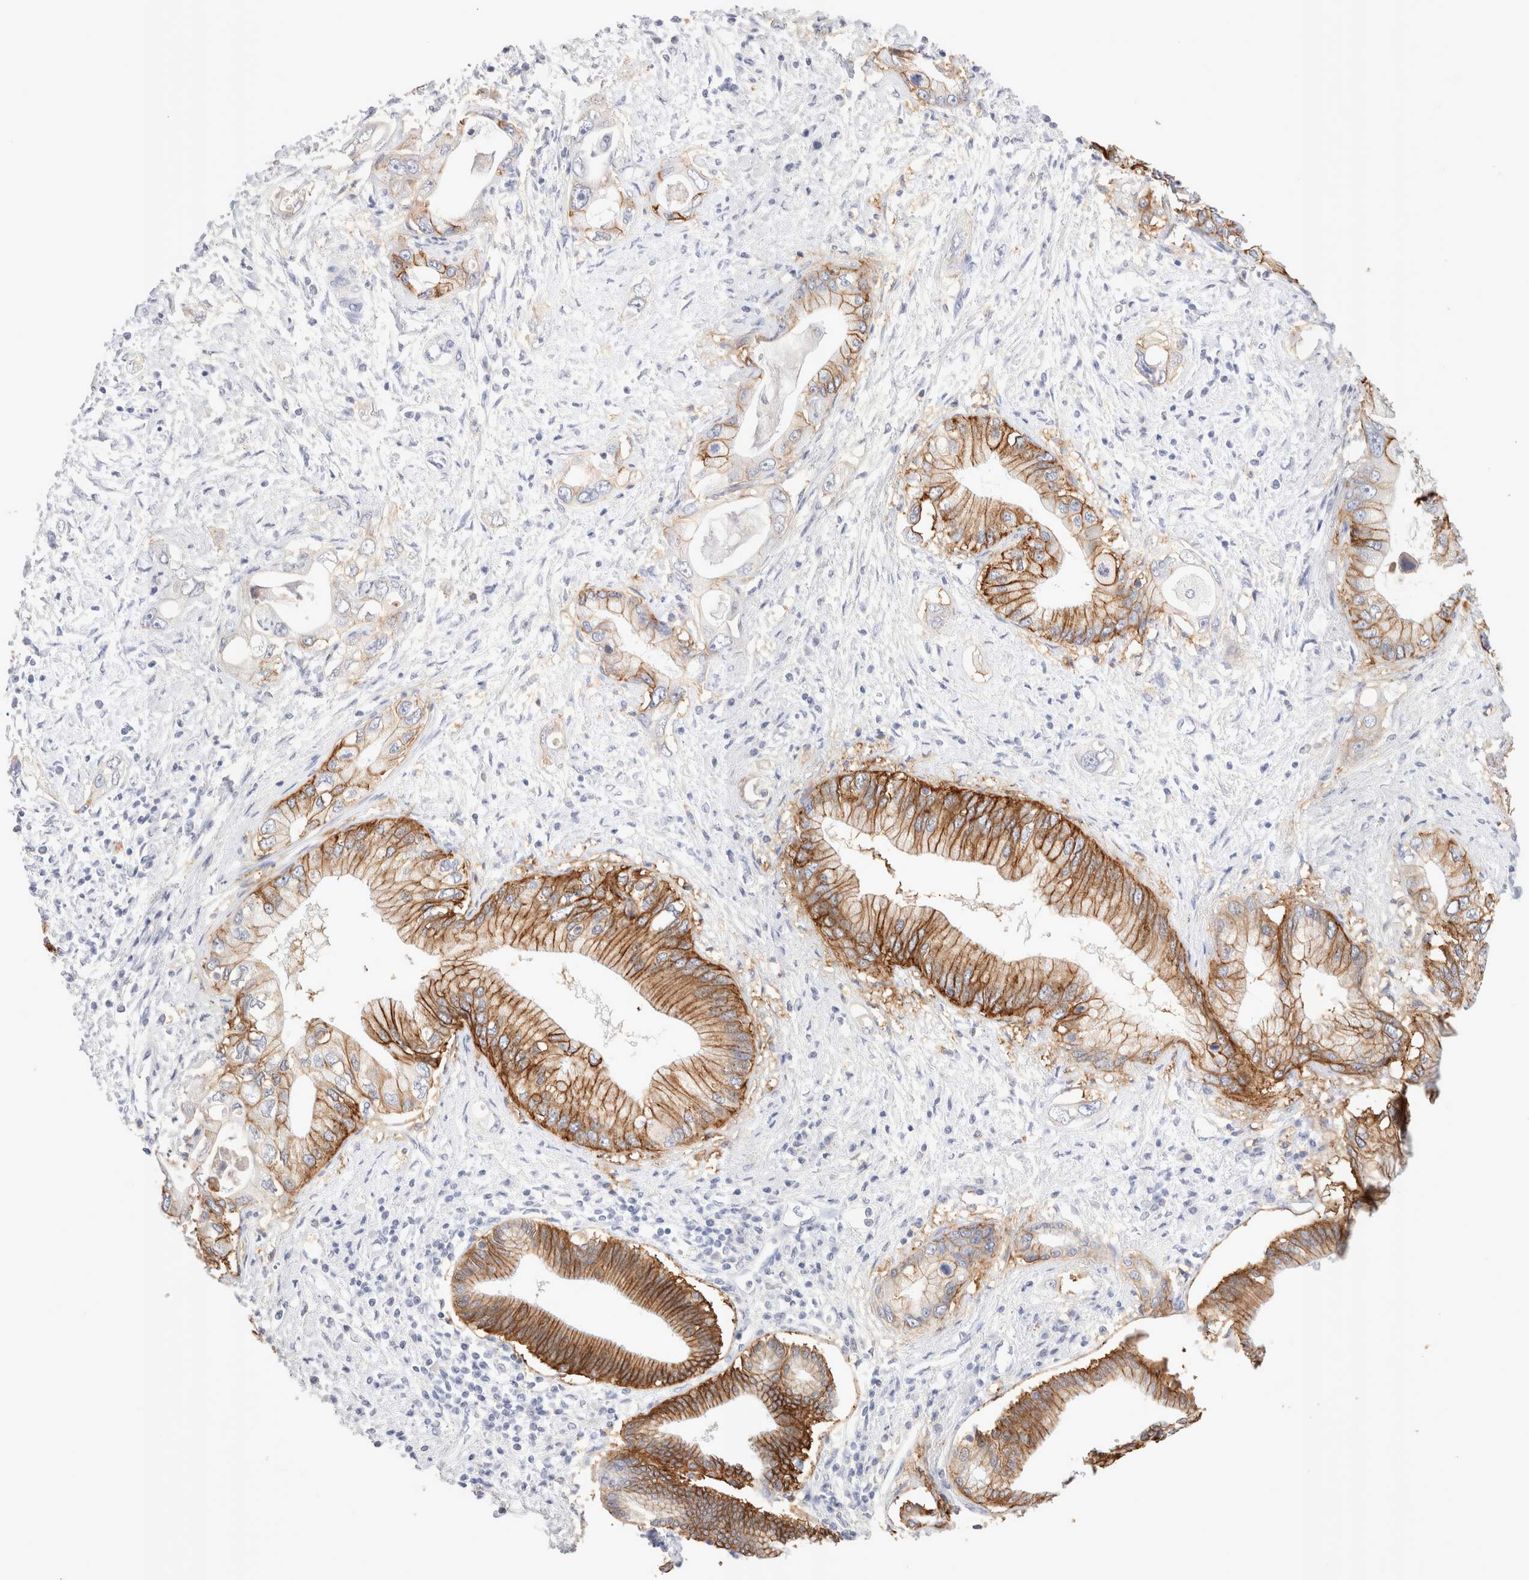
{"staining": {"intensity": "strong", "quantity": "25%-75%", "location": "cytoplasmic/membranous"}, "tissue": "pancreatic cancer", "cell_type": "Tumor cells", "image_type": "cancer", "snomed": [{"axis": "morphology", "description": "Inflammation, NOS"}, {"axis": "morphology", "description": "Adenocarcinoma, NOS"}, {"axis": "topography", "description": "Pancreas"}], "caption": "Human pancreatic adenocarcinoma stained for a protein (brown) displays strong cytoplasmic/membranous positive expression in about 25%-75% of tumor cells.", "gene": "EPCAM", "patient": {"sex": "female", "age": 56}}